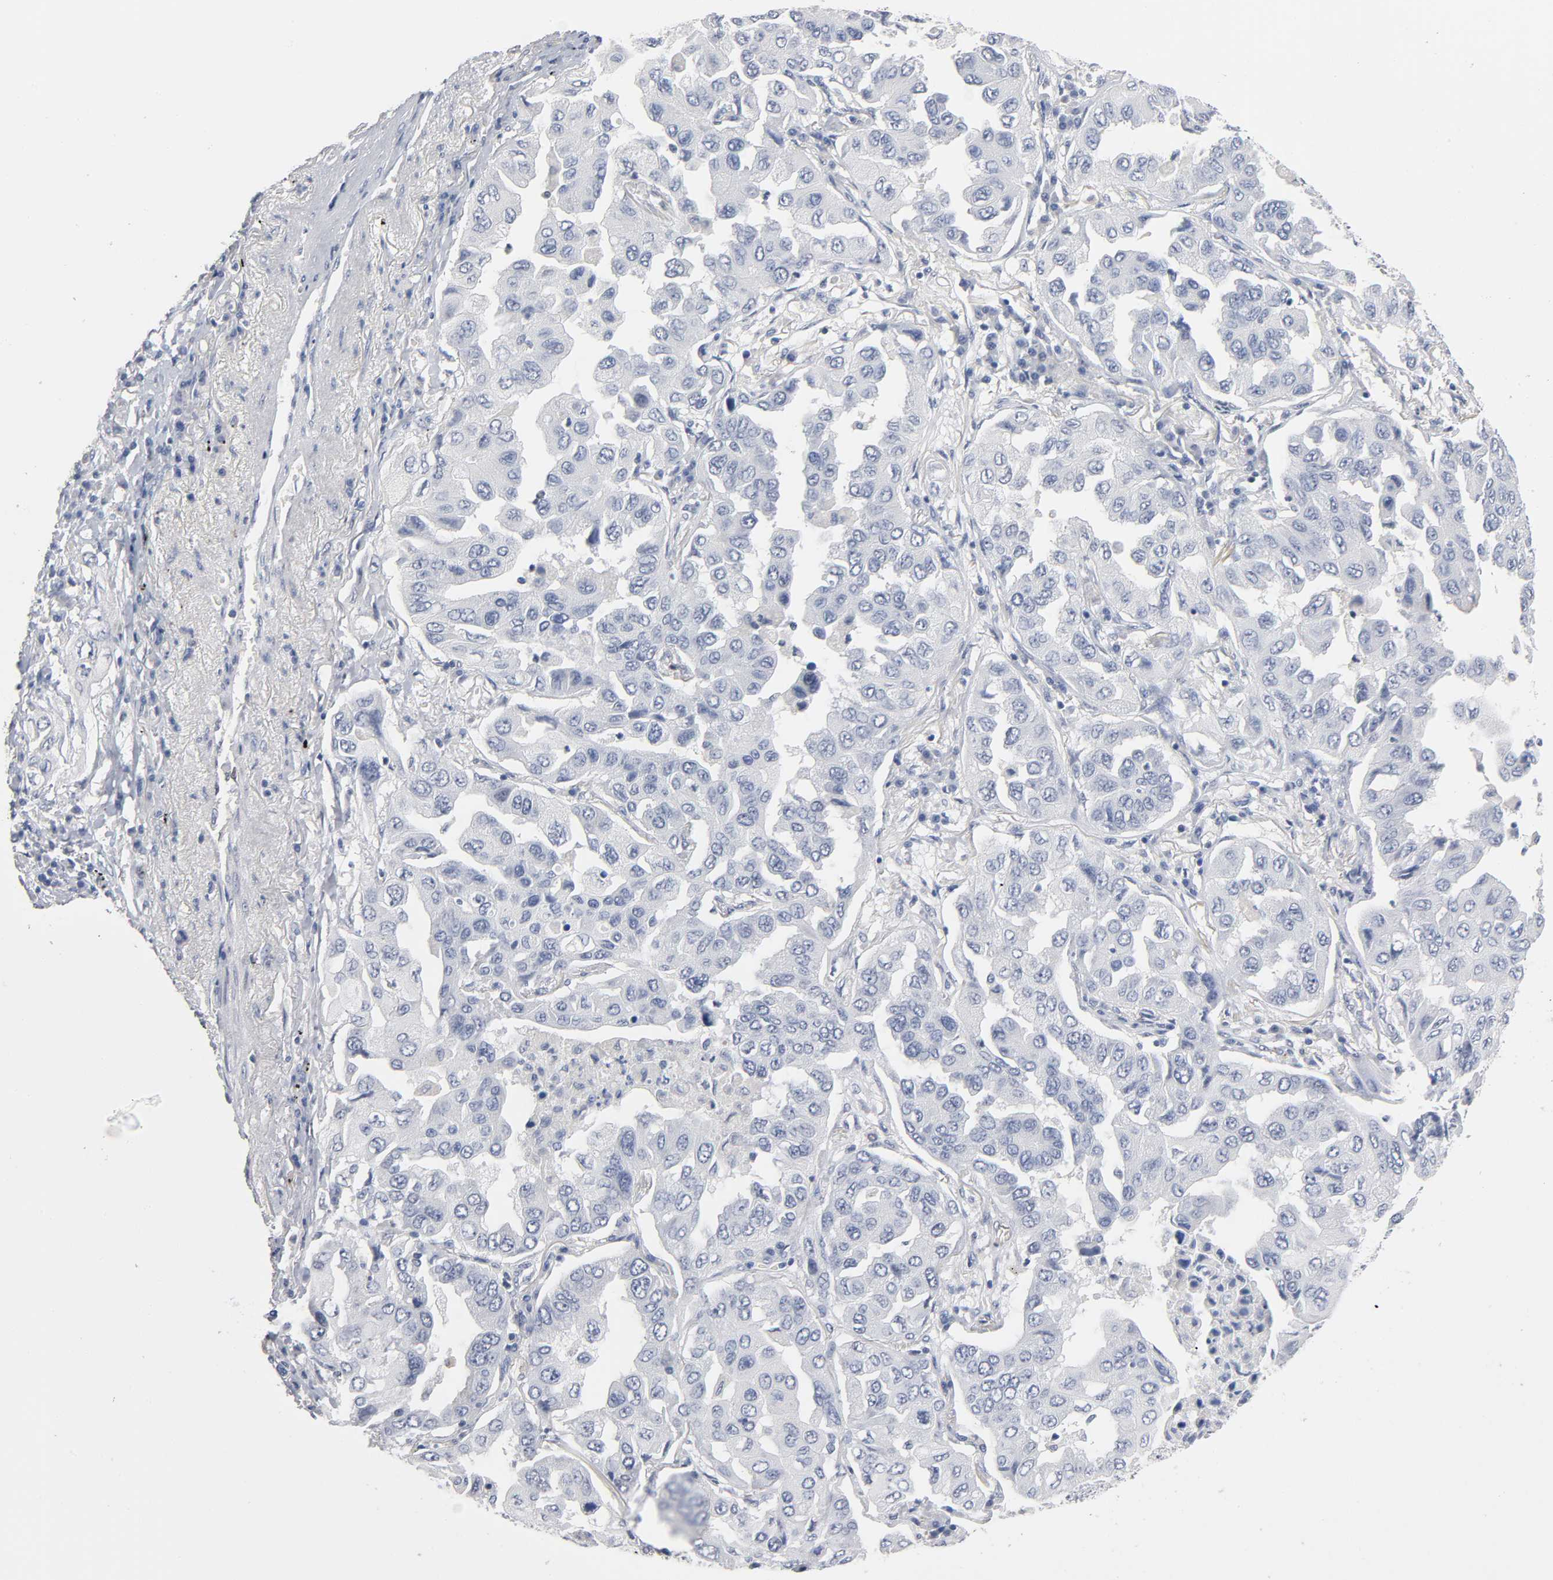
{"staining": {"intensity": "negative", "quantity": "none", "location": "none"}, "tissue": "lung cancer", "cell_type": "Tumor cells", "image_type": "cancer", "snomed": [{"axis": "morphology", "description": "Adenocarcinoma, NOS"}, {"axis": "topography", "description": "Lung"}], "caption": "DAB (3,3'-diaminobenzidine) immunohistochemical staining of human lung cancer exhibits no significant expression in tumor cells. (DAB (3,3'-diaminobenzidine) IHC visualized using brightfield microscopy, high magnification).", "gene": "NFATC1", "patient": {"sex": "female", "age": 65}}